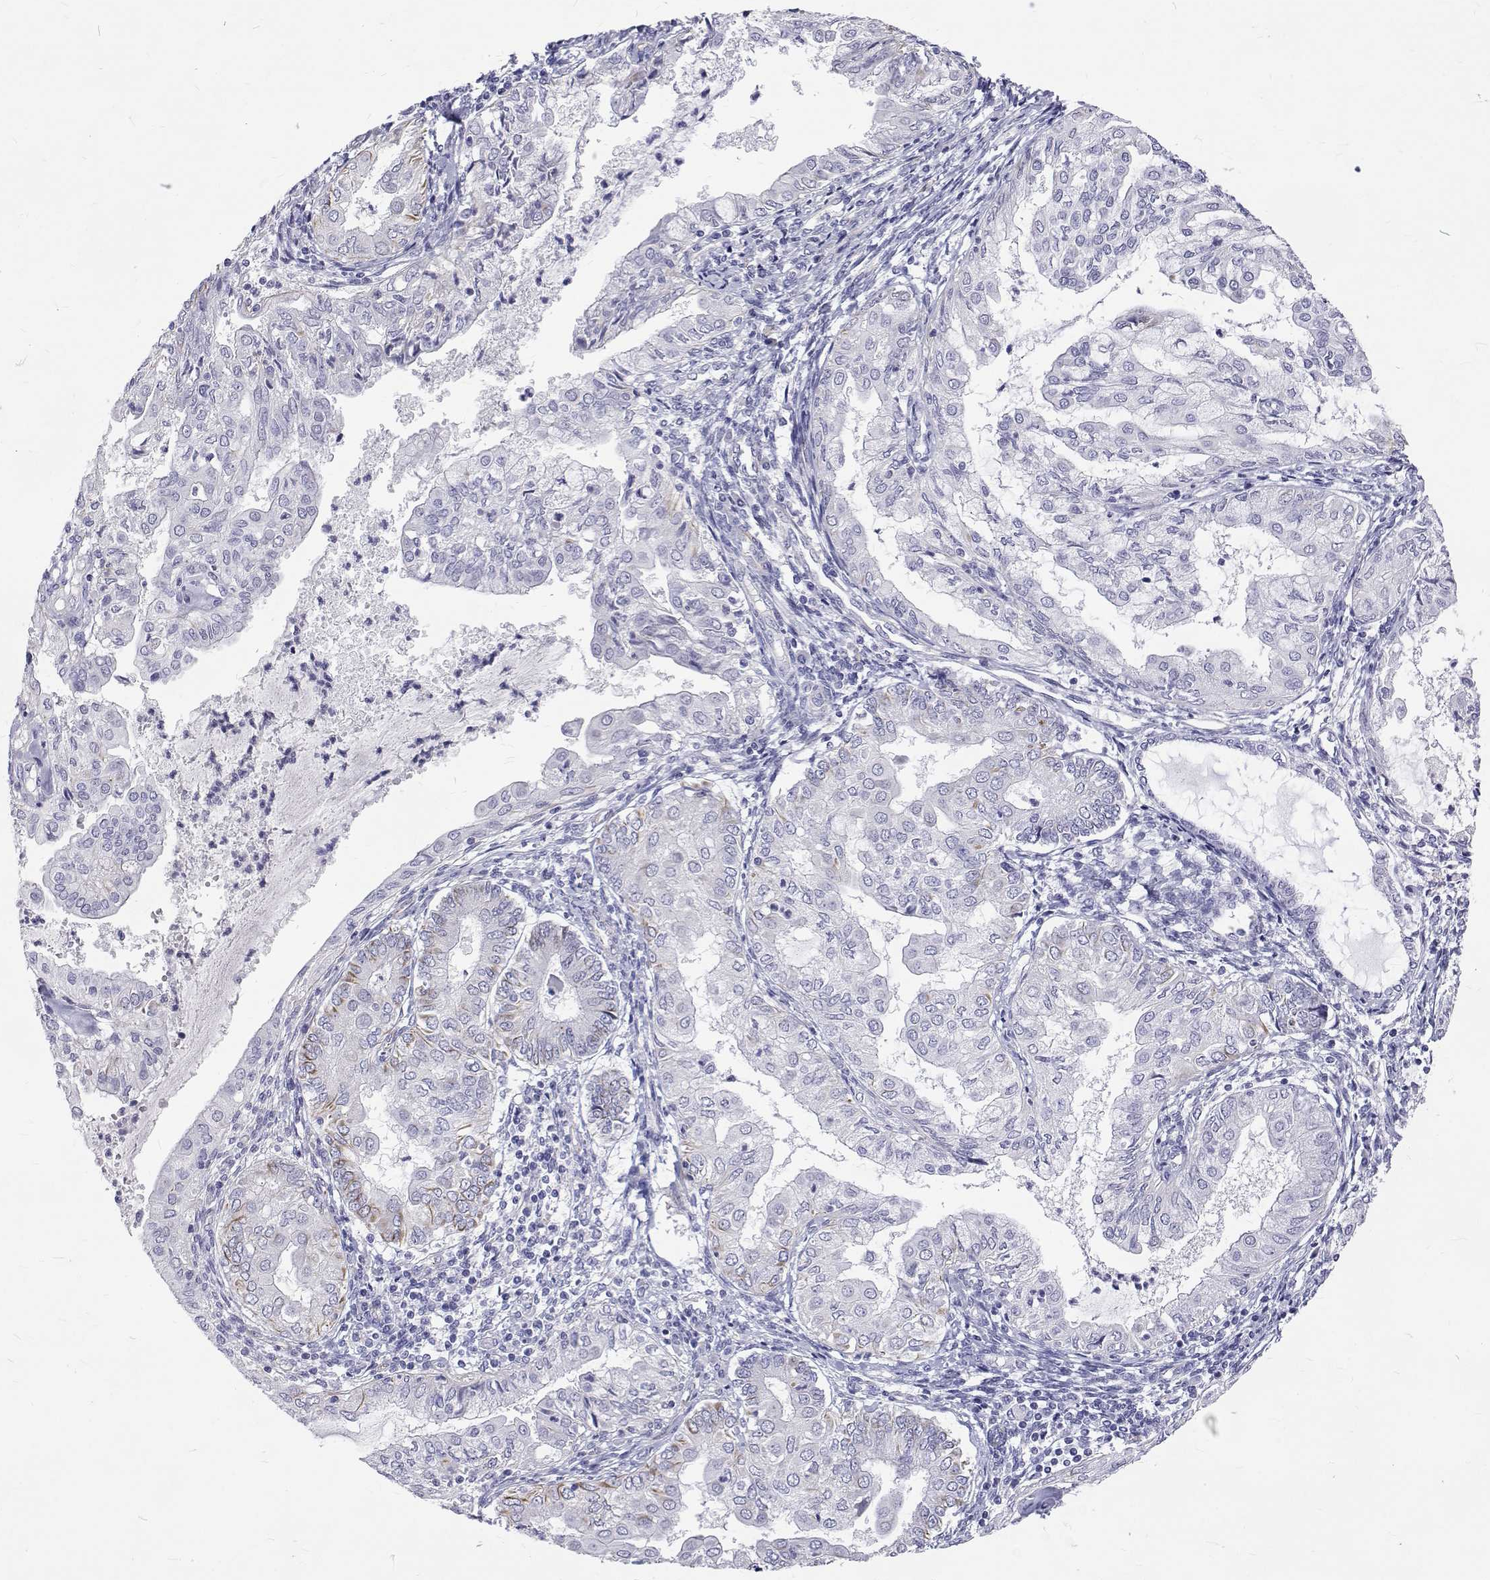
{"staining": {"intensity": "negative", "quantity": "none", "location": "none"}, "tissue": "endometrial cancer", "cell_type": "Tumor cells", "image_type": "cancer", "snomed": [{"axis": "morphology", "description": "Adenocarcinoma, NOS"}, {"axis": "topography", "description": "Endometrium"}], "caption": "Endometrial adenocarcinoma was stained to show a protein in brown. There is no significant staining in tumor cells.", "gene": "OPRPN", "patient": {"sex": "female", "age": 68}}